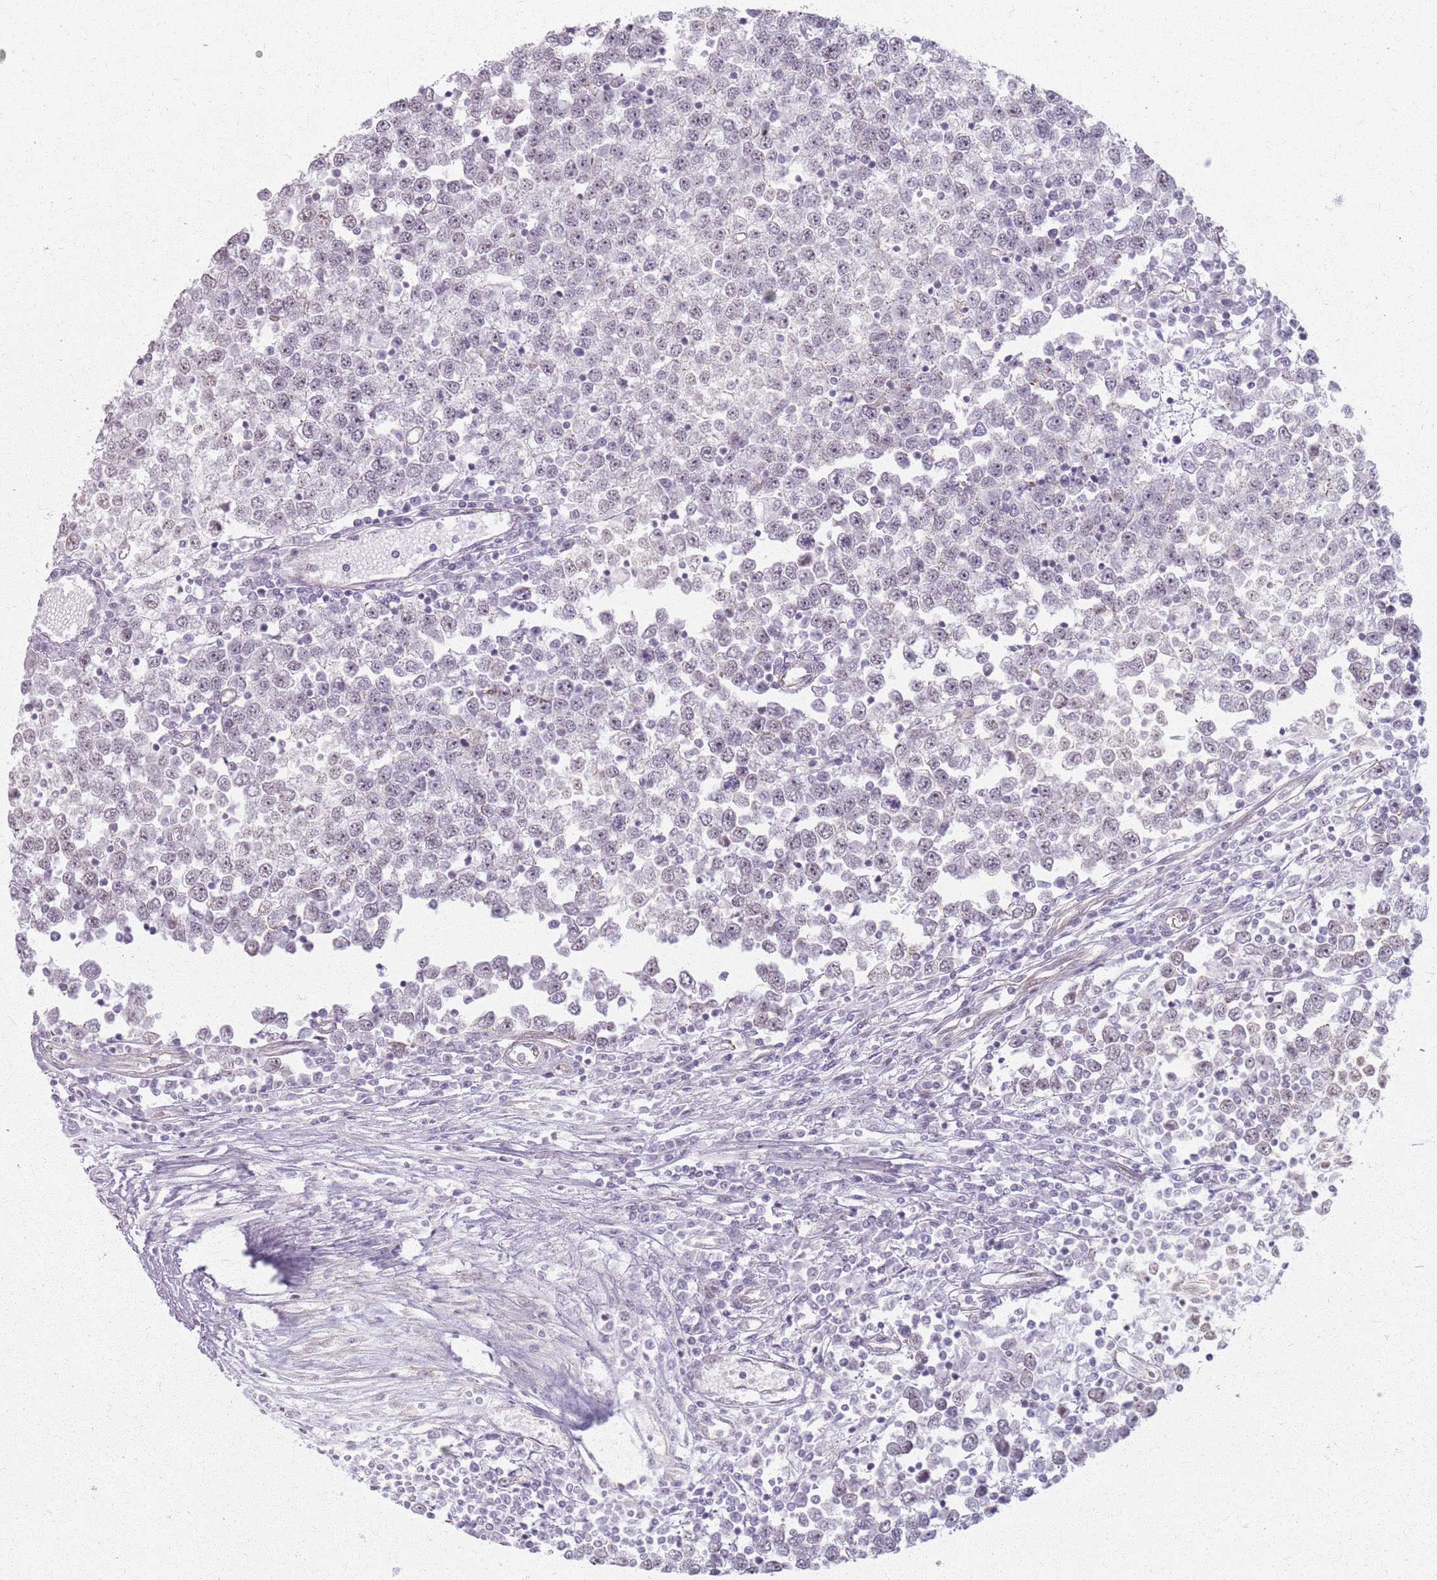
{"staining": {"intensity": "weak", "quantity": "<25%", "location": "nuclear"}, "tissue": "testis cancer", "cell_type": "Tumor cells", "image_type": "cancer", "snomed": [{"axis": "morphology", "description": "Seminoma, NOS"}, {"axis": "topography", "description": "Testis"}], "caption": "Immunohistochemistry (IHC) photomicrograph of neoplastic tissue: testis cancer (seminoma) stained with DAB (3,3'-diaminobenzidine) reveals no significant protein staining in tumor cells.", "gene": "KCNA5", "patient": {"sex": "male", "age": 65}}